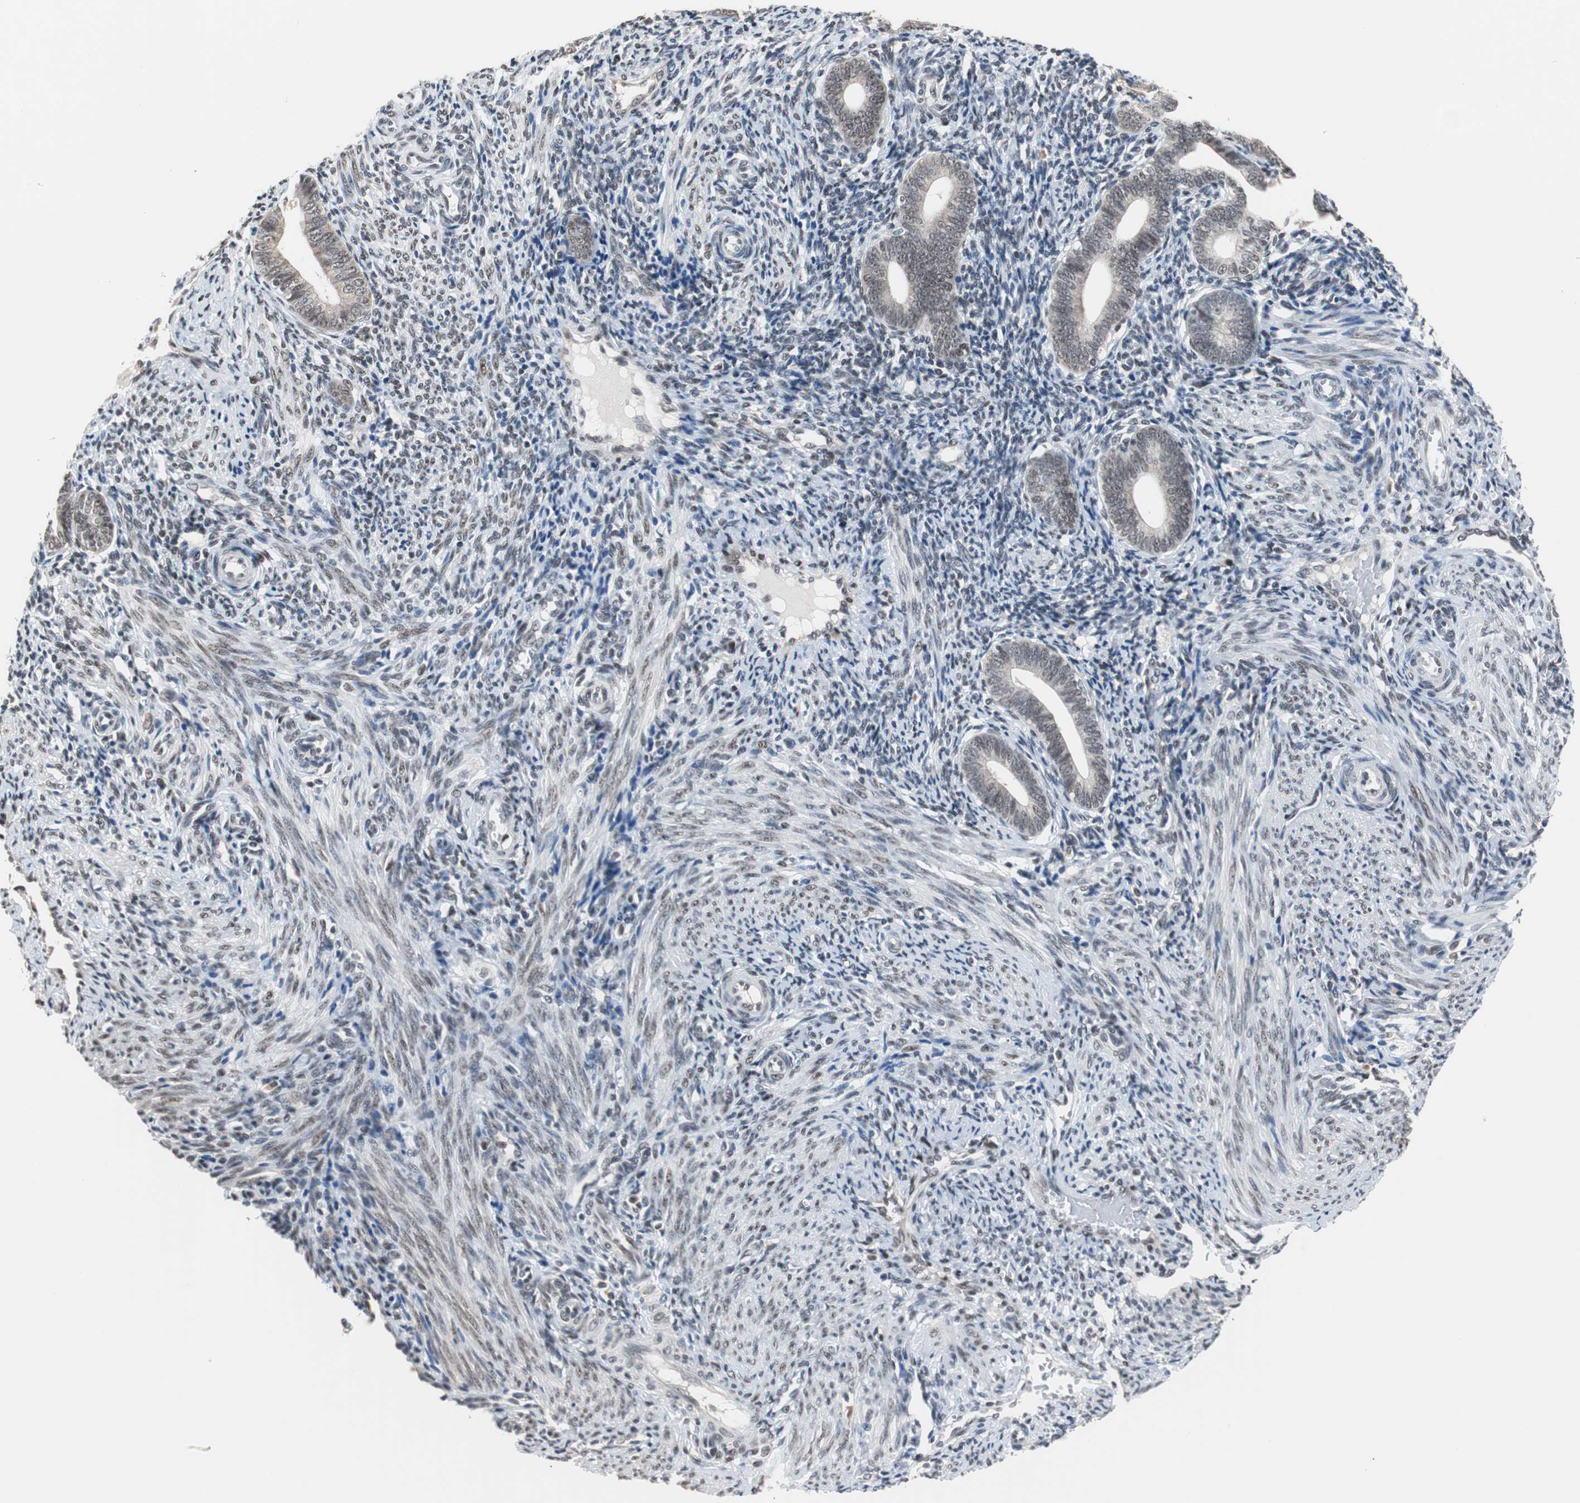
{"staining": {"intensity": "weak", "quantity": "25%-75%", "location": "nuclear"}, "tissue": "endometrium", "cell_type": "Cells in endometrial stroma", "image_type": "normal", "snomed": [{"axis": "morphology", "description": "Normal tissue, NOS"}, {"axis": "topography", "description": "Uterus"}, {"axis": "topography", "description": "Endometrium"}], "caption": "High-power microscopy captured an IHC image of normal endometrium, revealing weak nuclear positivity in approximately 25%-75% of cells in endometrial stroma. The protein of interest is shown in brown color, while the nuclei are stained blue.", "gene": "ZHX2", "patient": {"sex": "female", "age": 33}}